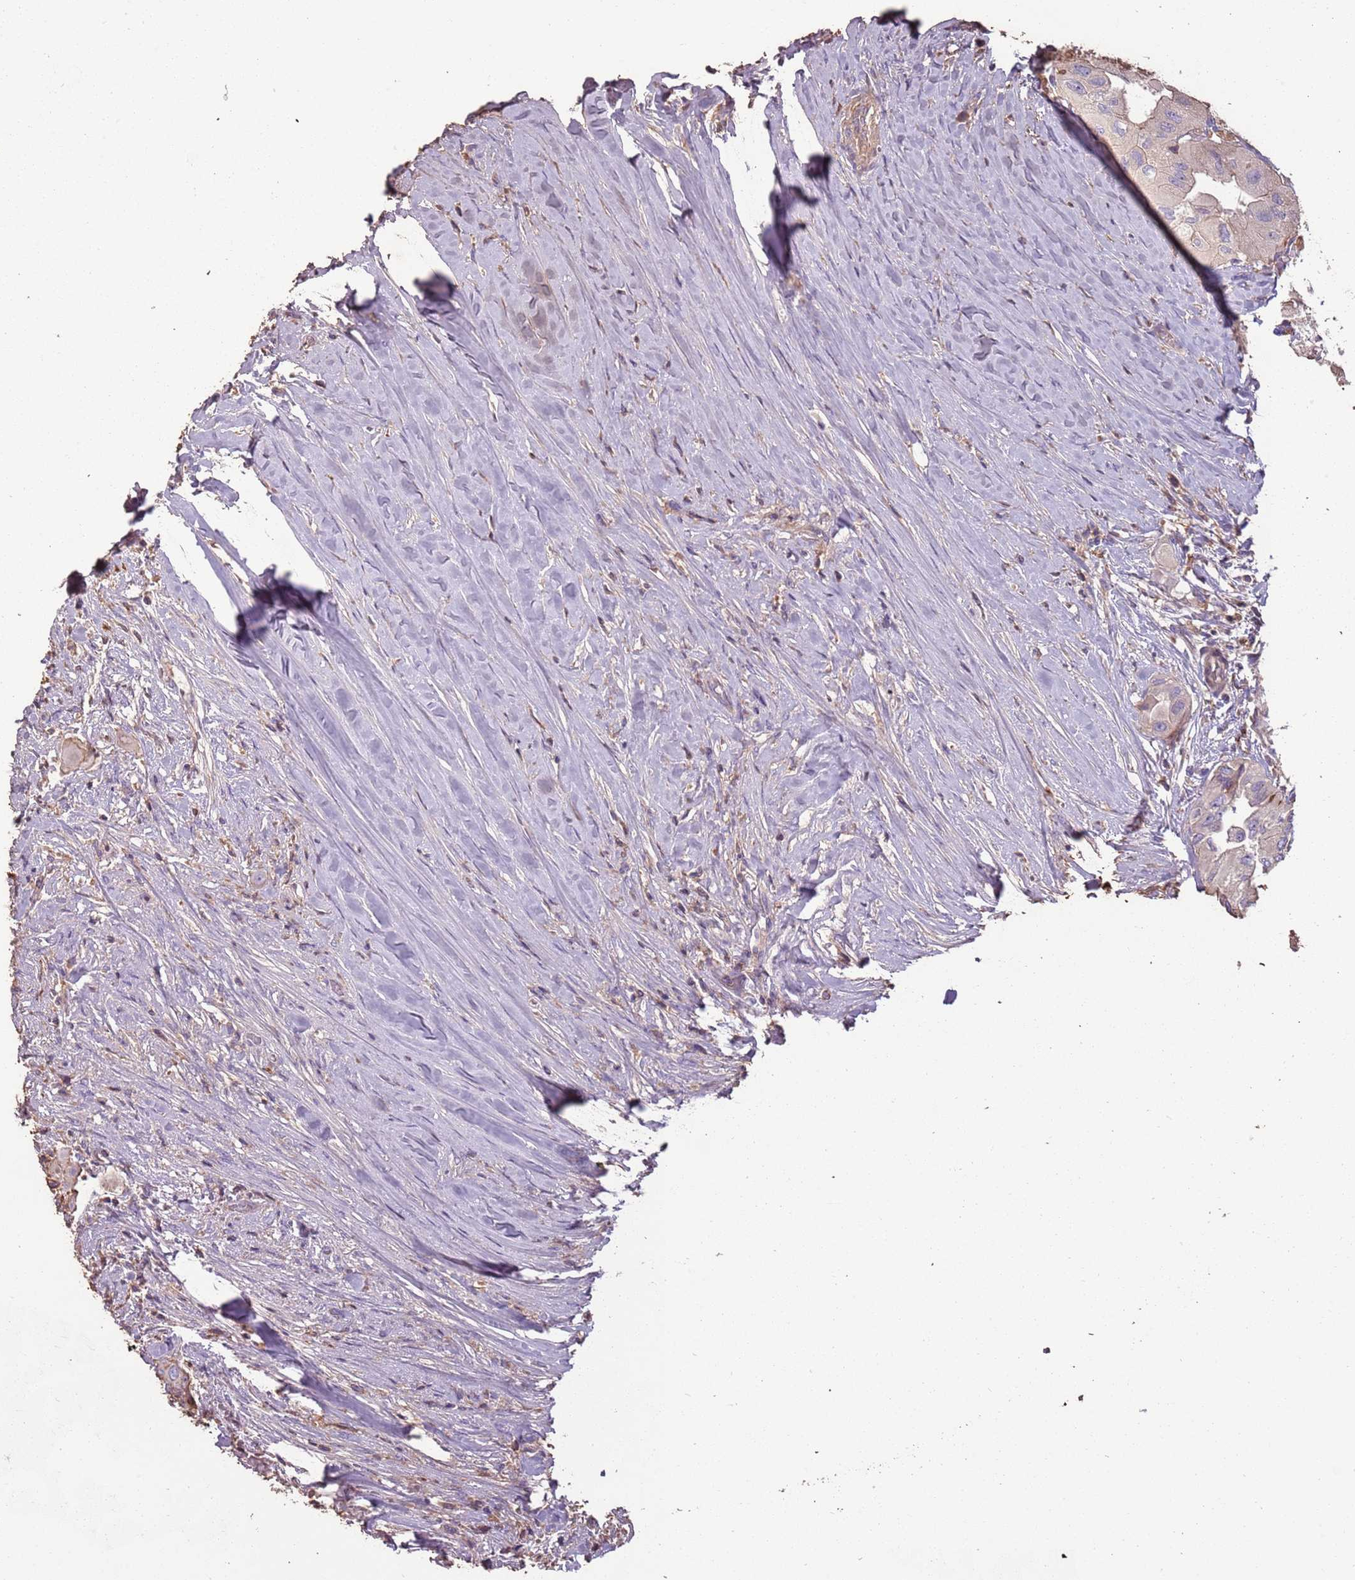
{"staining": {"intensity": "moderate", "quantity": "<25%", "location": "cytoplasmic/membranous"}, "tissue": "thyroid cancer", "cell_type": "Tumor cells", "image_type": "cancer", "snomed": [{"axis": "morphology", "description": "Papillary adenocarcinoma, NOS"}, {"axis": "topography", "description": "Thyroid gland"}], "caption": "A brown stain shows moderate cytoplasmic/membranous expression of a protein in human papillary adenocarcinoma (thyroid) tumor cells.", "gene": "FECH", "patient": {"sex": "female", "age": 59}}